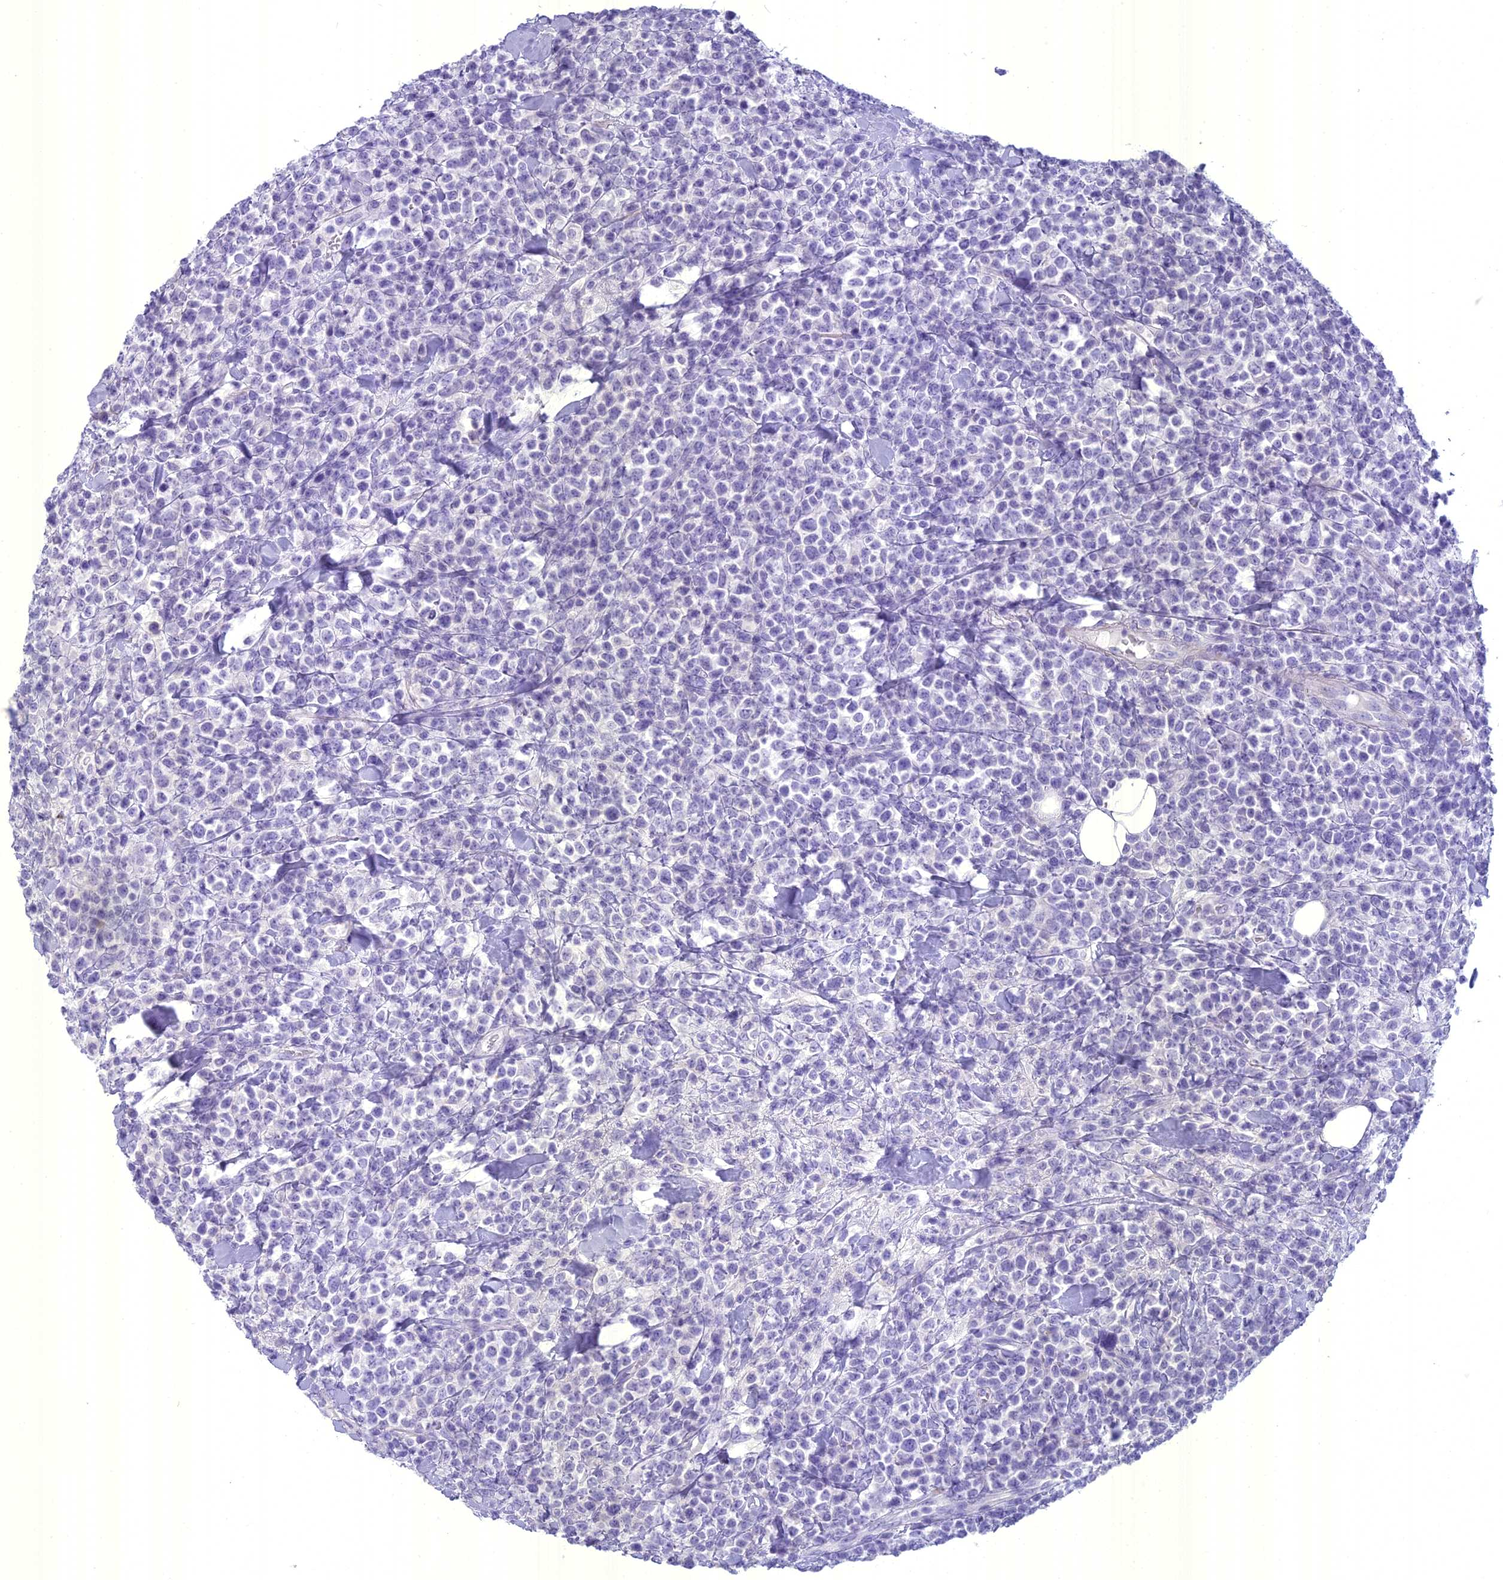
{"staining": {"intensity": "negative", "quantity": "none", "location": "none"}, "tissue": "lymphoma", "cell_type": "Tumor cells", "image_type": "cancer", "snomed": [{"axis": "morphology", "description": "Malignant lymphoma, non-Hodgkin's type, High grade"}, {"axis": "topography", "description": "Colon"}], "caption": "Immunohistochemical staining of human high-grade malignant lymphoma, non-Hodgkin's type displays no significant expression in tumor cells.", "gene": "UNC80", "patient": {"sex": "female", "age": 53}}